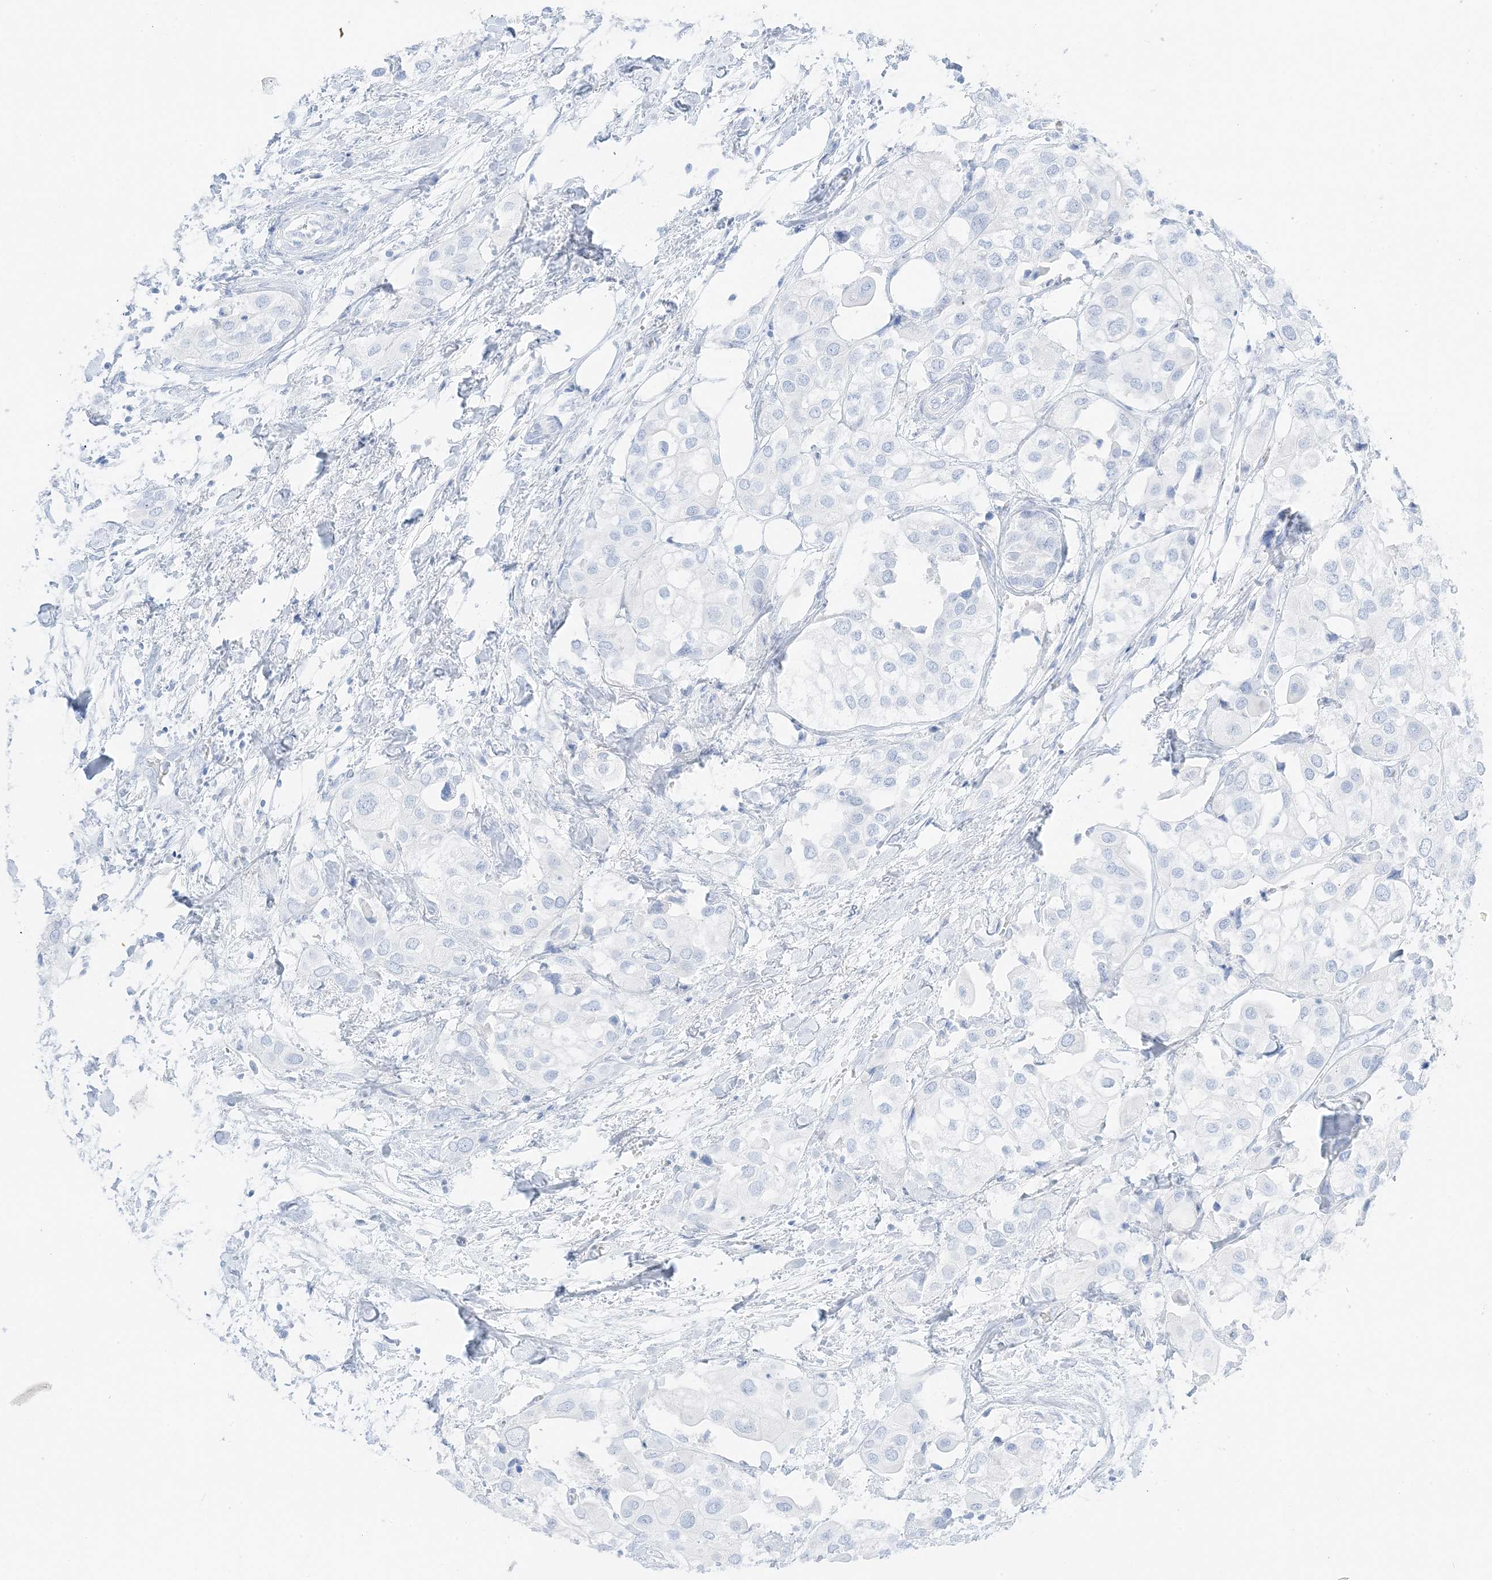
{"staining": {"intensity": "negative", "quantity": "none", "location": "none"}, "tissue": "urothelial cancer", "cell_type": "Tumor cells", "image_type": "cancer", "snomed": [{"axis": "morphology", "description": "Urothelial carcinoma, High grade"}, {"axis": "topography", "description": "Urinary bladder"}], "caption": "This is an IHC photomicrograph of human urothelial carcinoma (high-grade). There is no positivity in tumor cells.", "gene": "SLC22A13", "patient": {"sex": "male", "age": 64}}